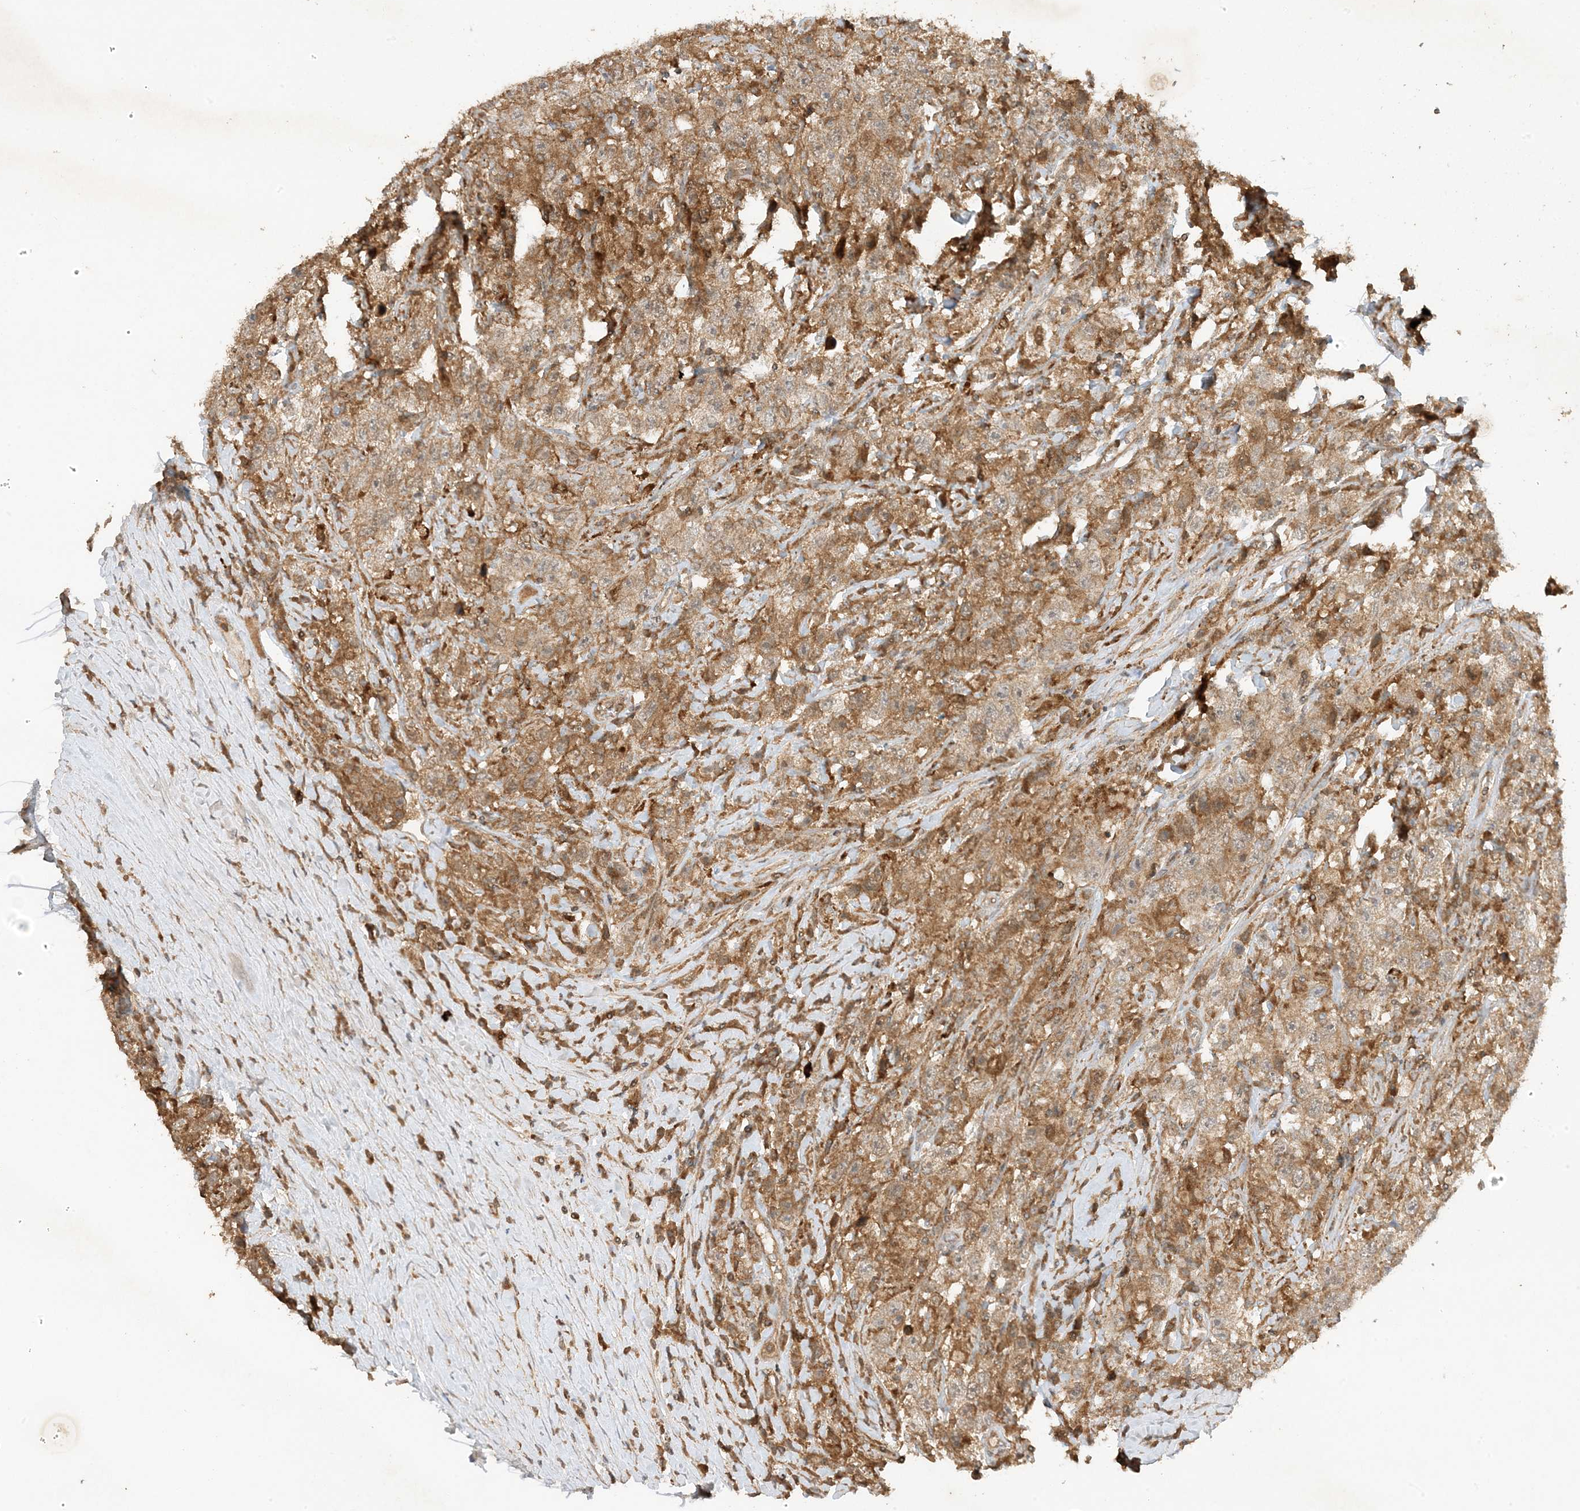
{"staining": {"intensity": "weak", "quantity": ">75%", "location": "cytoplasmic/membranous"}, "tissue": "testis cancer", "cell_type": "Tumor cells", "image_type": "cancer", "snomed": [{"axis": "morphology", "description": "Seminoma, NOS"}, {"axis": "topography", "description": "Testis"}], "caption": "Immunohistochemistry (IHC) image of seminoma (testis) stained for a protein (brown), which demonstrates low levels of weak cytoplasmic/membranous expression in about >75% of tumor cells.", "gene": "XRN1", "patient": {"sex": "male", "age": 41}}